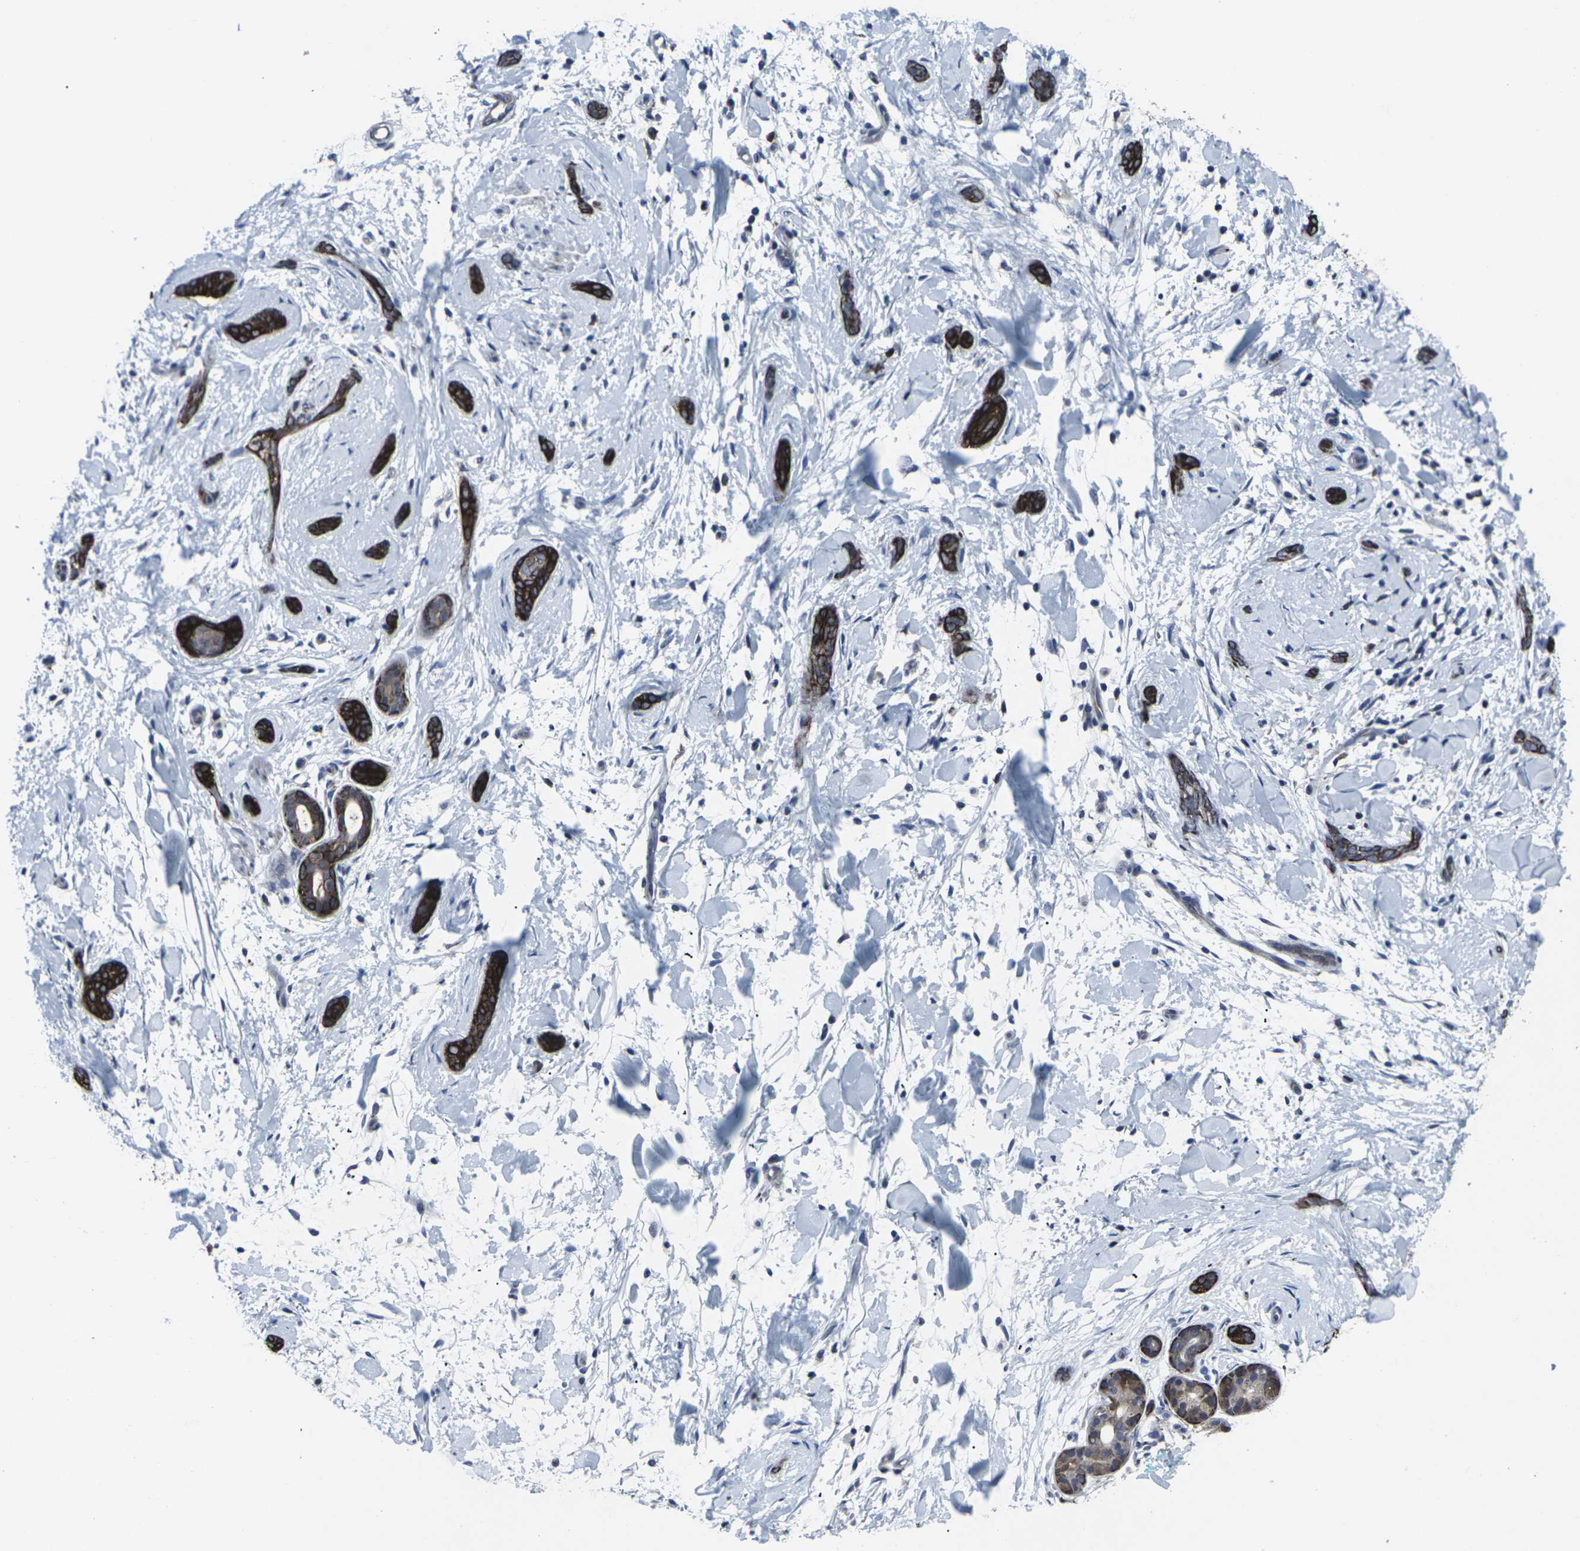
{"staining": {"intensity": "strong", "quantity": ">75%", "location": "cytoplasmic/membranous"}, "tissue": "skin cancer", "cell_type": "Tumor cells", "image_type": "cancer", "snomed": [{"axis": "morphology", "description": "Basal cell carcinoma"}, {"axis": "morphology", "description": "Adnexal tumor, benign"}, {"axis": "topography", "description": "Skin"}], "caption": "DAB (3,3'-diaminobenzidine) immunohistochemical staining of human skin cancer (benign adnexal tumor) exhibits strong cytoplasmic/membranous protein expression in approximately >75% of tumor cells.", "gene": "HPRT1", "patient": {"sex": "female", "age": 42}}